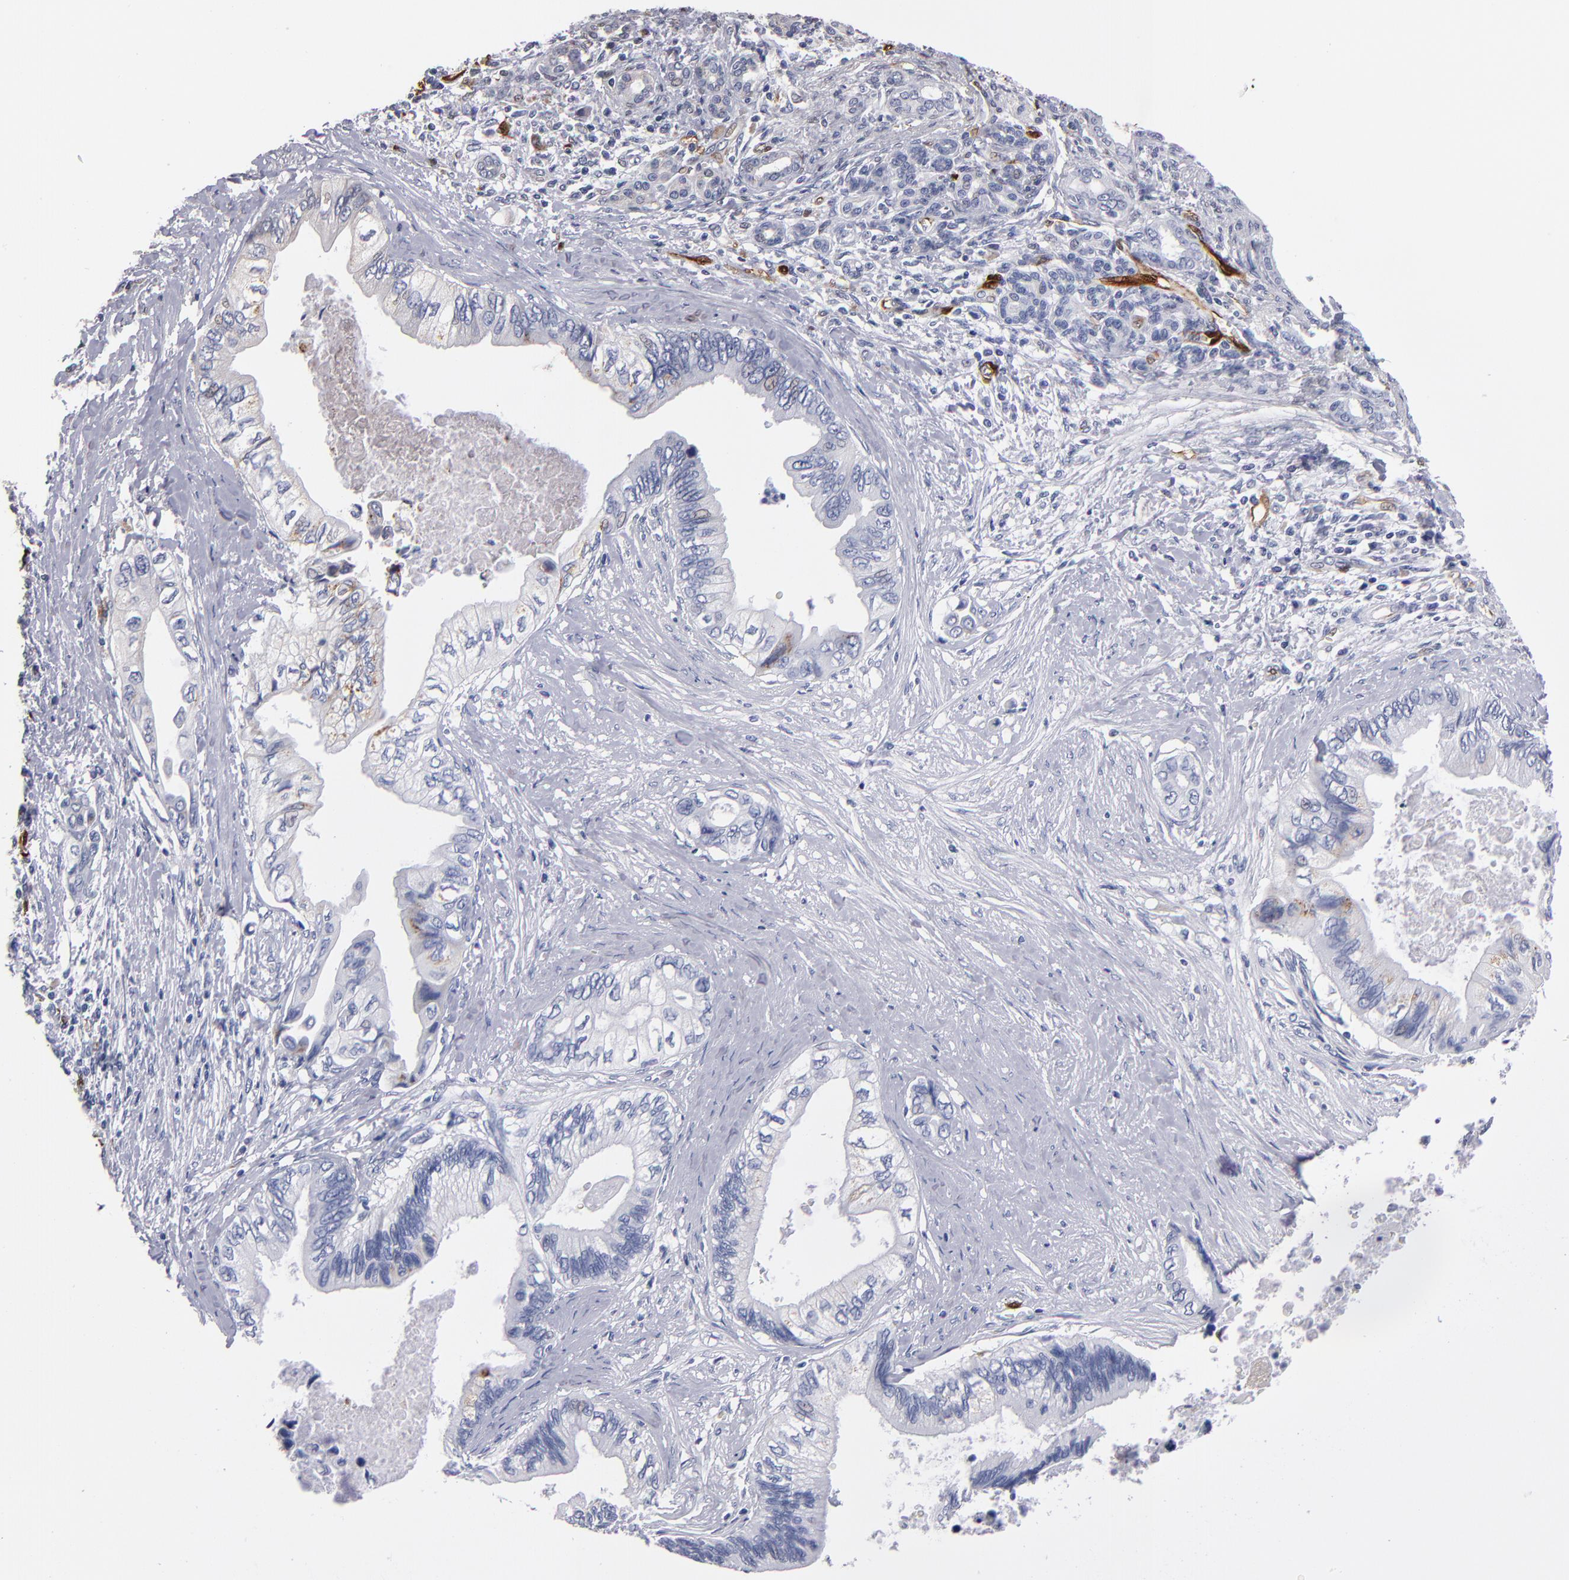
{"staining": {"intensity": "negative", "quantity": "none", "location": "none"}, "tissue": "pancreatic cancer", "cell_type": "Tumor cells", "image_type": "cancer", "snomed": [{"axis": "morphology", "description": "Adenocarcinoma, NOS"}, {"axis": "topography", "description": "Pancreas"}], "caption": "There is no significant expression in tumor cells of adenocarcinoma (pancreatic).", "gene": "FABP4", "patient": {"sex": "female", "age": 66}}